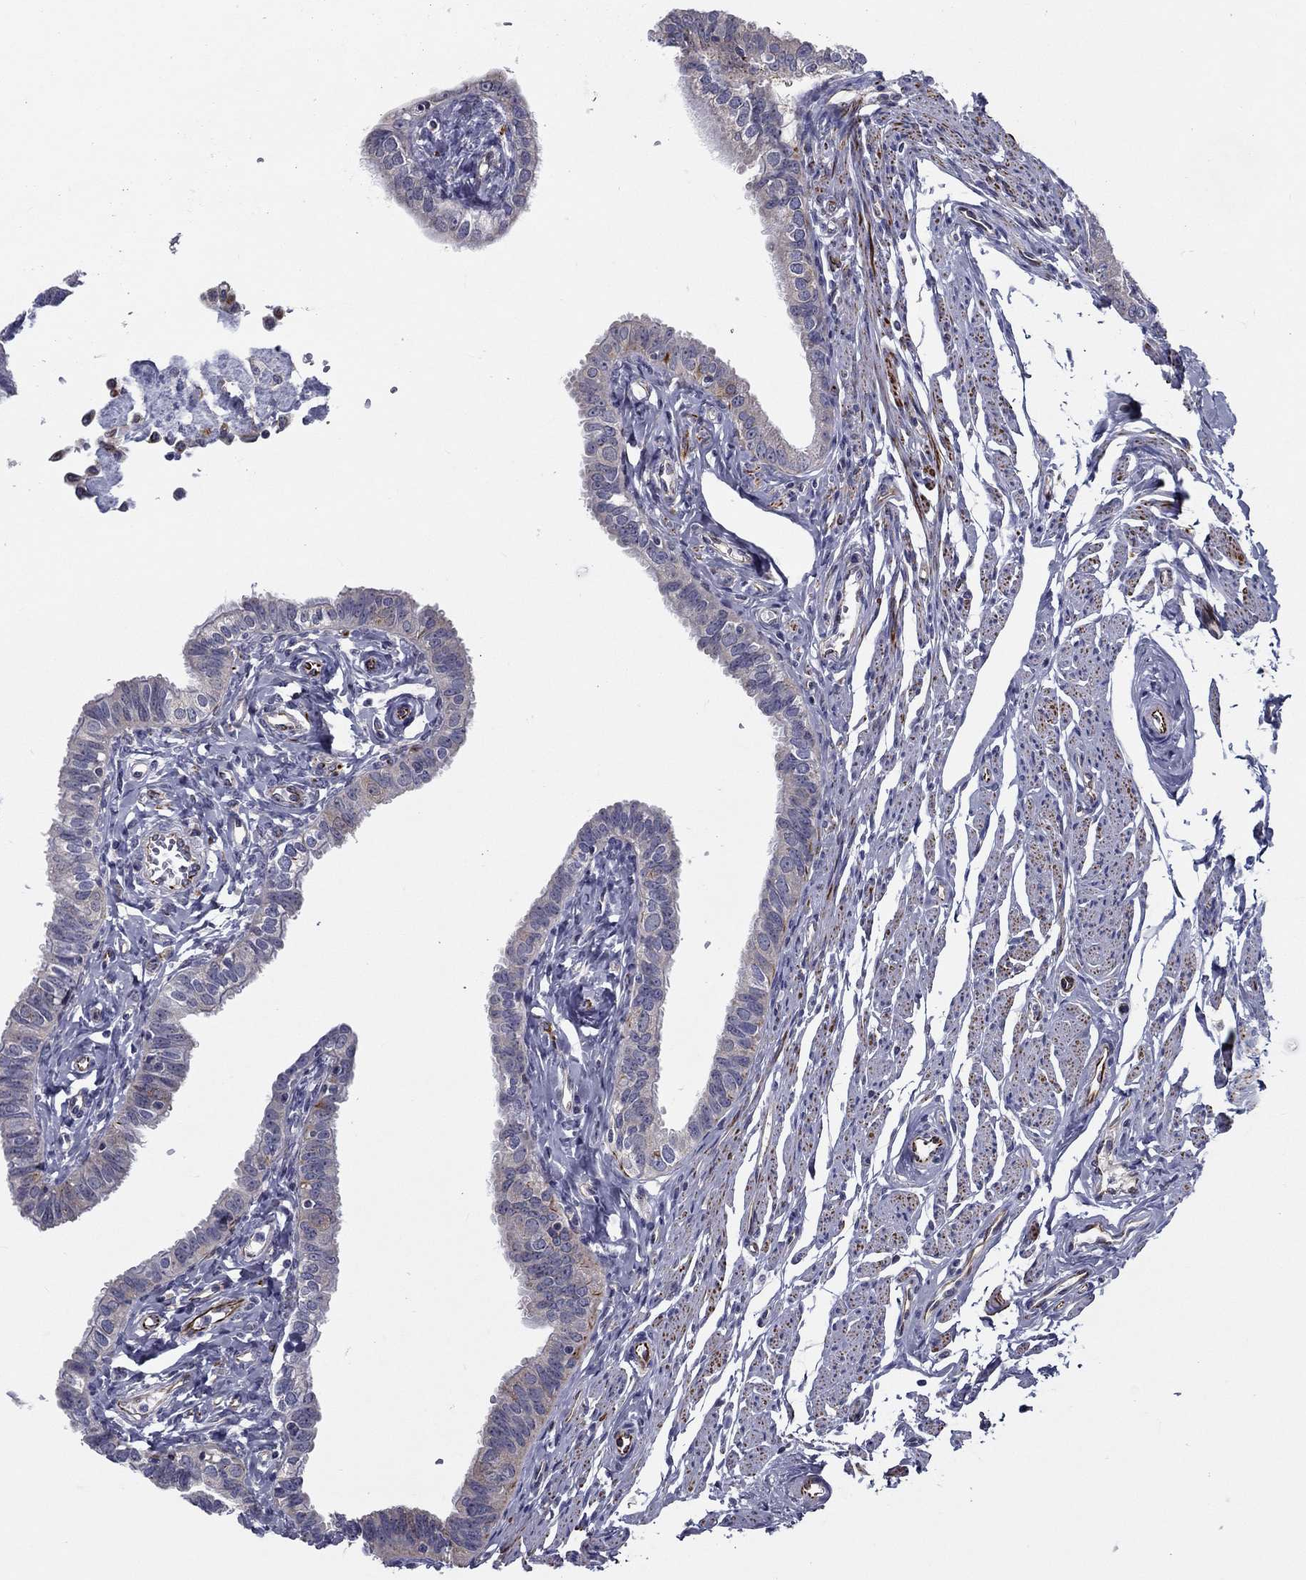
{"staining": {"intensity": "weak", "quantity": "<25%", "location": "cytoplasmic/membranous"}, "tissue": "fallopian tube", "cell_type": "Glandular cells", "image_type": "normal", "snomed": [{"axis": "morphology", "description": "Normal tissue, NOS"}, {"axis": "topography", "description": "Fallopian tube"}], "caption": "The IHC photomicrograph has no significant expression in glandular cells of fallopian tube.", "gene": "LACTB2", "patient": {"sex": "female", "age": 54}}